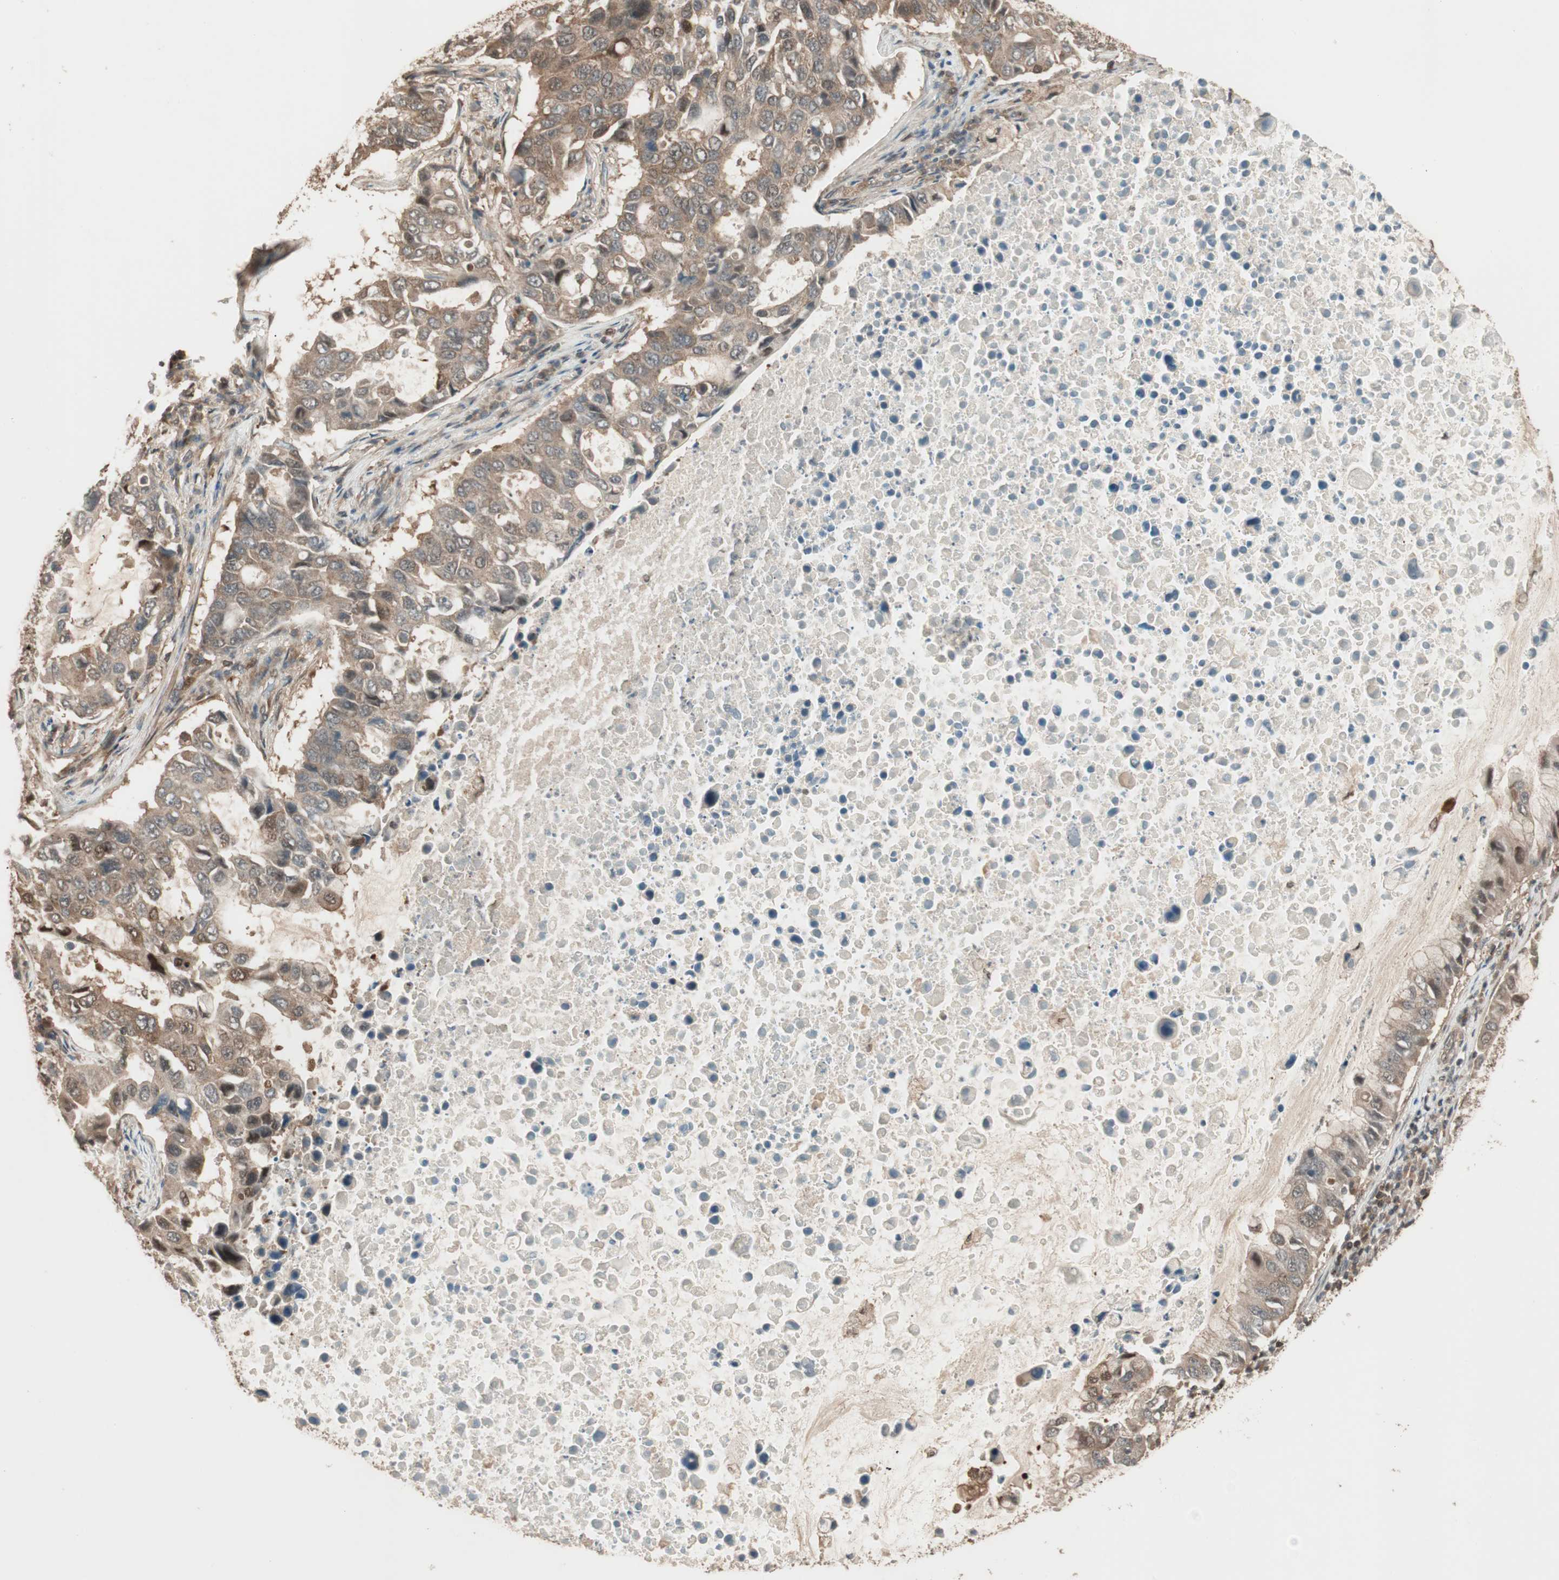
{"staining": {"intensity": "moderate", "quantity": ">75%", "location": "cytoplasmic/membranous,nuclear"}, "tissue": "lung cancer", "cell_type": "Tumor cells", "image_type": "cancer", "snomed": [{"axis": "morphology", "description": "Adenocarcinoma, NOS"}, {"axis": "topography", "description": "Lung"}], "caption": "Immunohistochemical staining of human lung cancer (adenocarcinoma) displays moderate cytoplasmic/membranous and nuclear protein positivity in about >75% of tumor cells.", "gene": "CNOT4", "patient": {"sex": "male", "age": 64}}